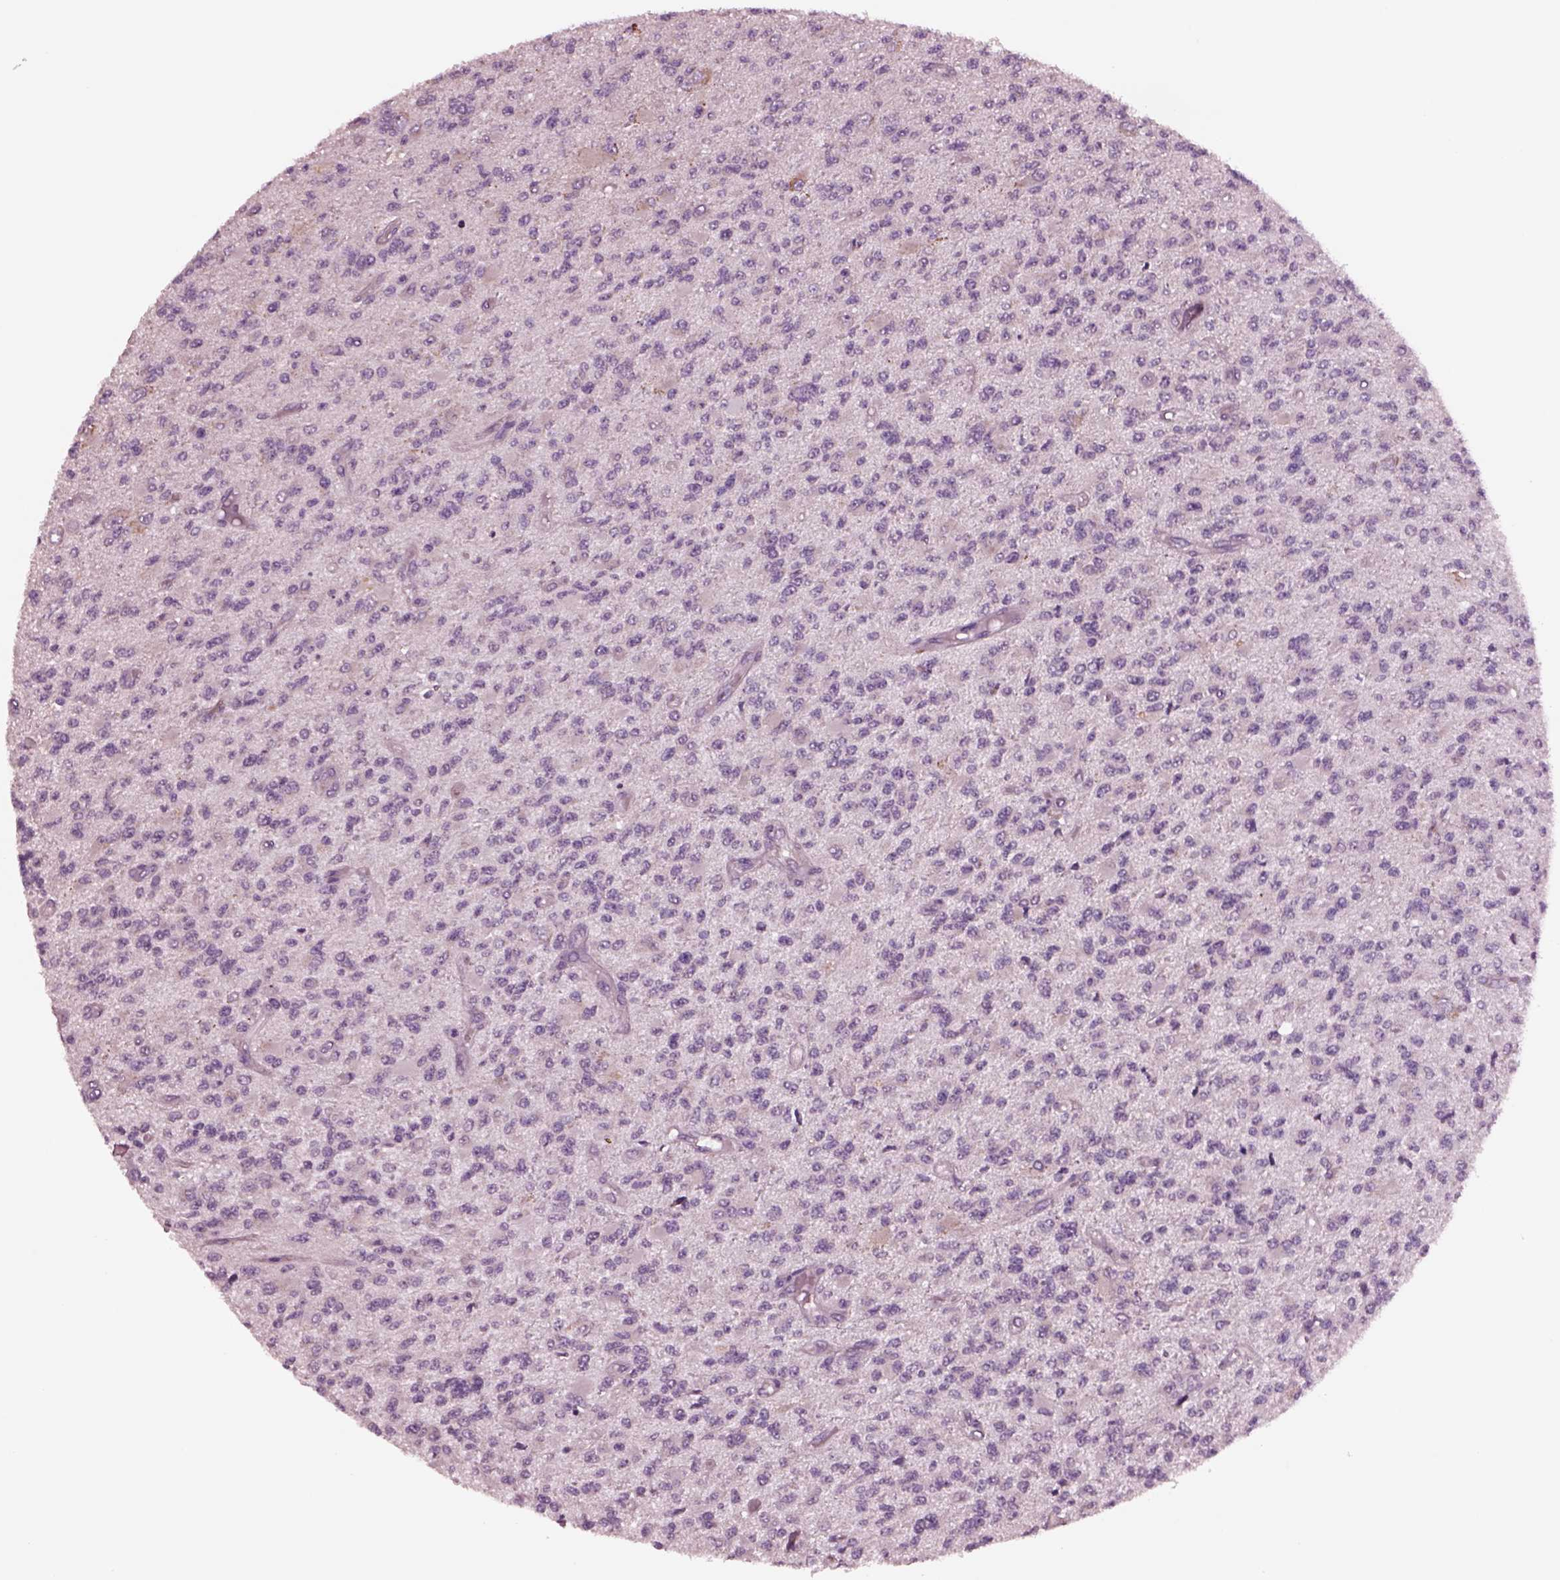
{"staining": {"intensity": "negative", "quantity": "none", "location": "none"}, "tissue": "glioma", "cell_type": "Tumor cells", "image_type": "cancer", "snomed": [{"axis": "morphology", "description": "Glioma, malignant, High grade"}, {"axis": "topography", "description": "Brain"}], "caption": "IHC photomicrograph of neoplastic tissue: malignant glioma (high-grade) stained with DAB (3,3'-diaminobenzidine) displays no significant protein expression in tumor cells. Nuclei are stained in blue.", "gene": "AP4M1", "patient": {"sex": "female", "age": 63}}